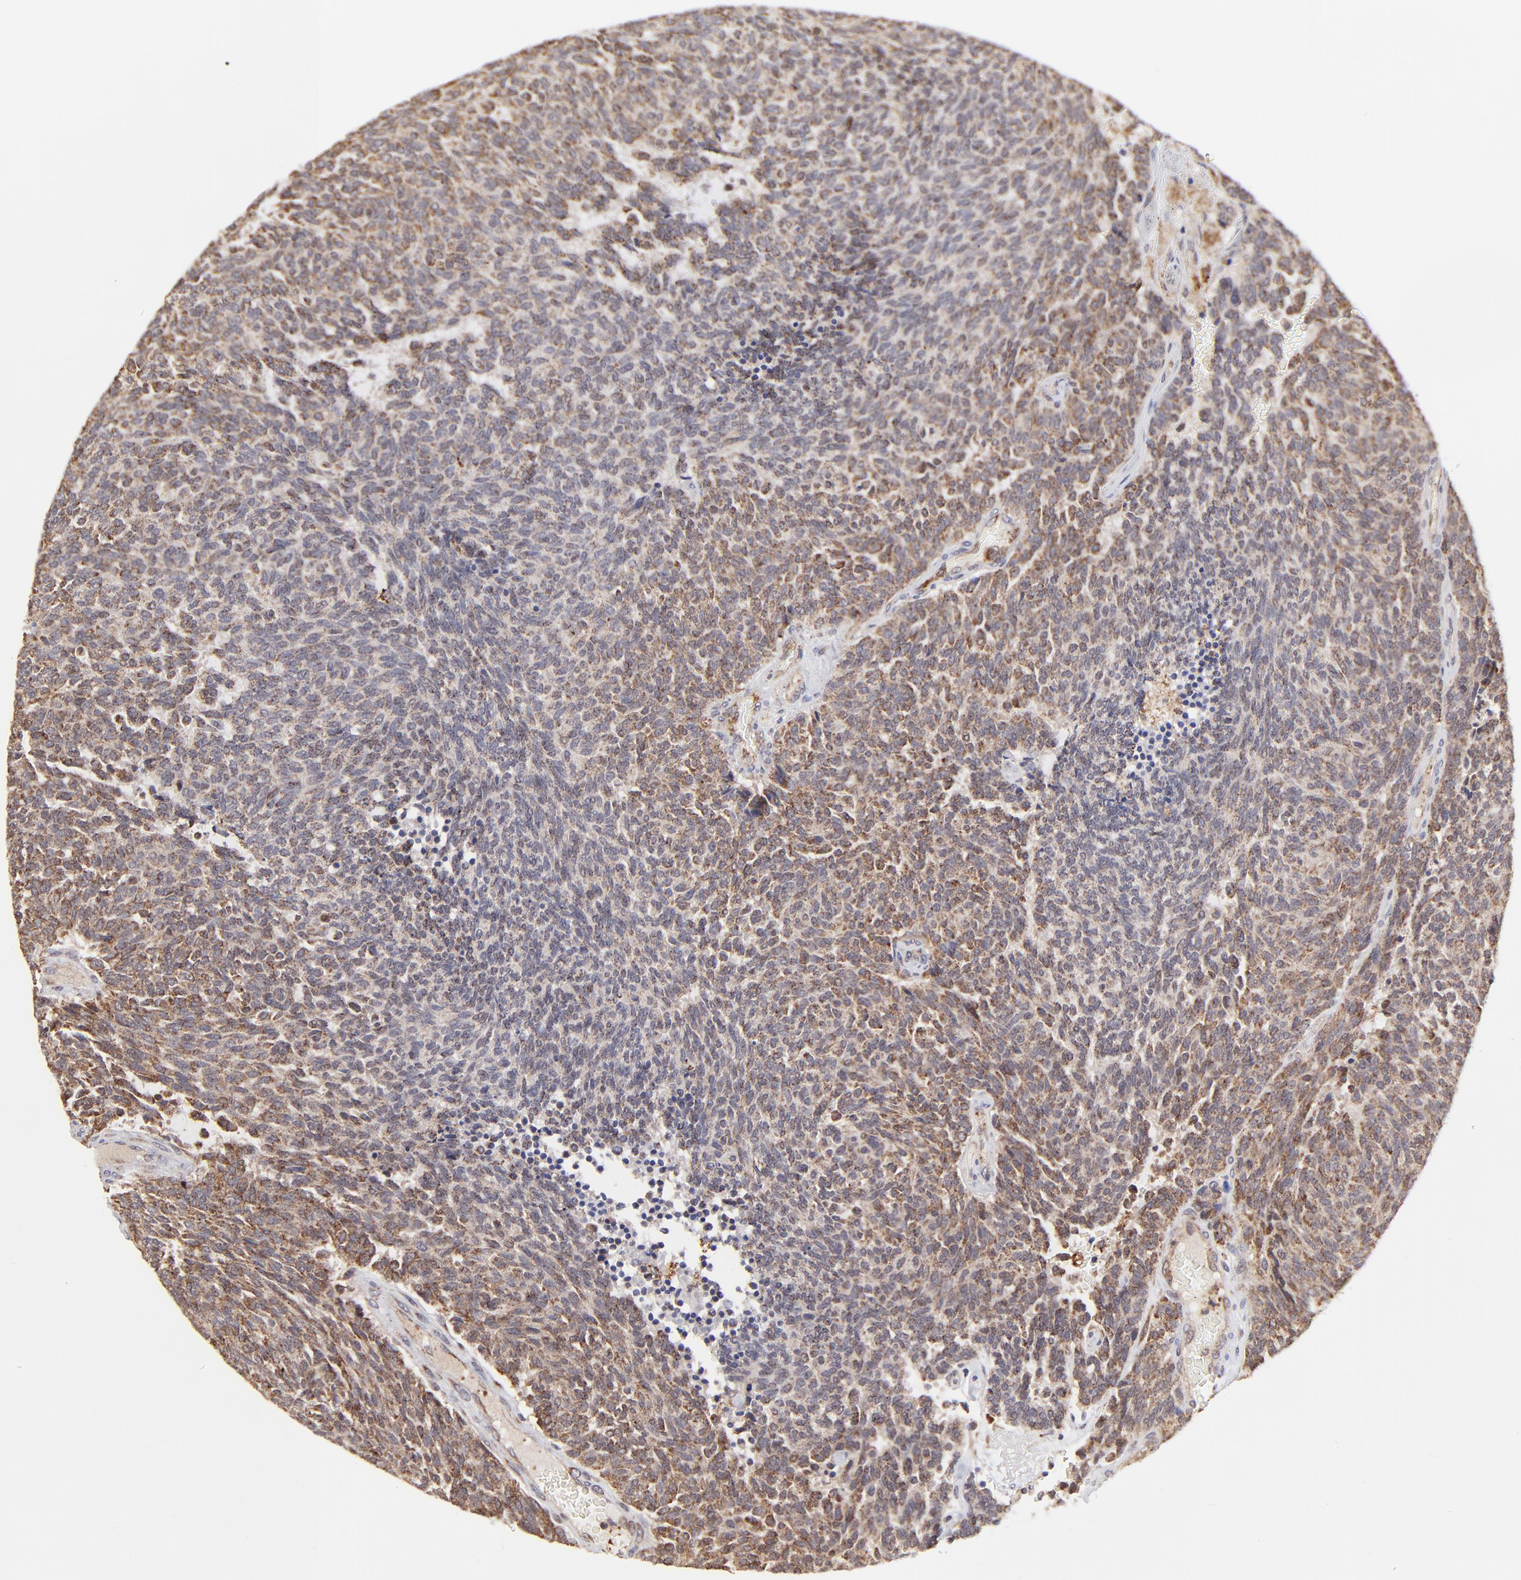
{"staining": {"intensity": "moderate", "quantity": "25%-75%", "location": "cytoplasmic/membranous"}, "tissue": "carcinoid", "cell_type": "Tumor cells", "image_type": "cancer", "snomed": [{"axis": "morphology", "description": "Carcinoid, malignant, NOS"}, {"axis": "topography", "description": "Pancreas"}], "caption": "Malignant carcinoid tissue shows moderate cytoplasmic/membranous expression in approximately 25%-75% of tumor cells", "gene": "MAP2K7", "patient": {"sex": "female", "age": 54}}